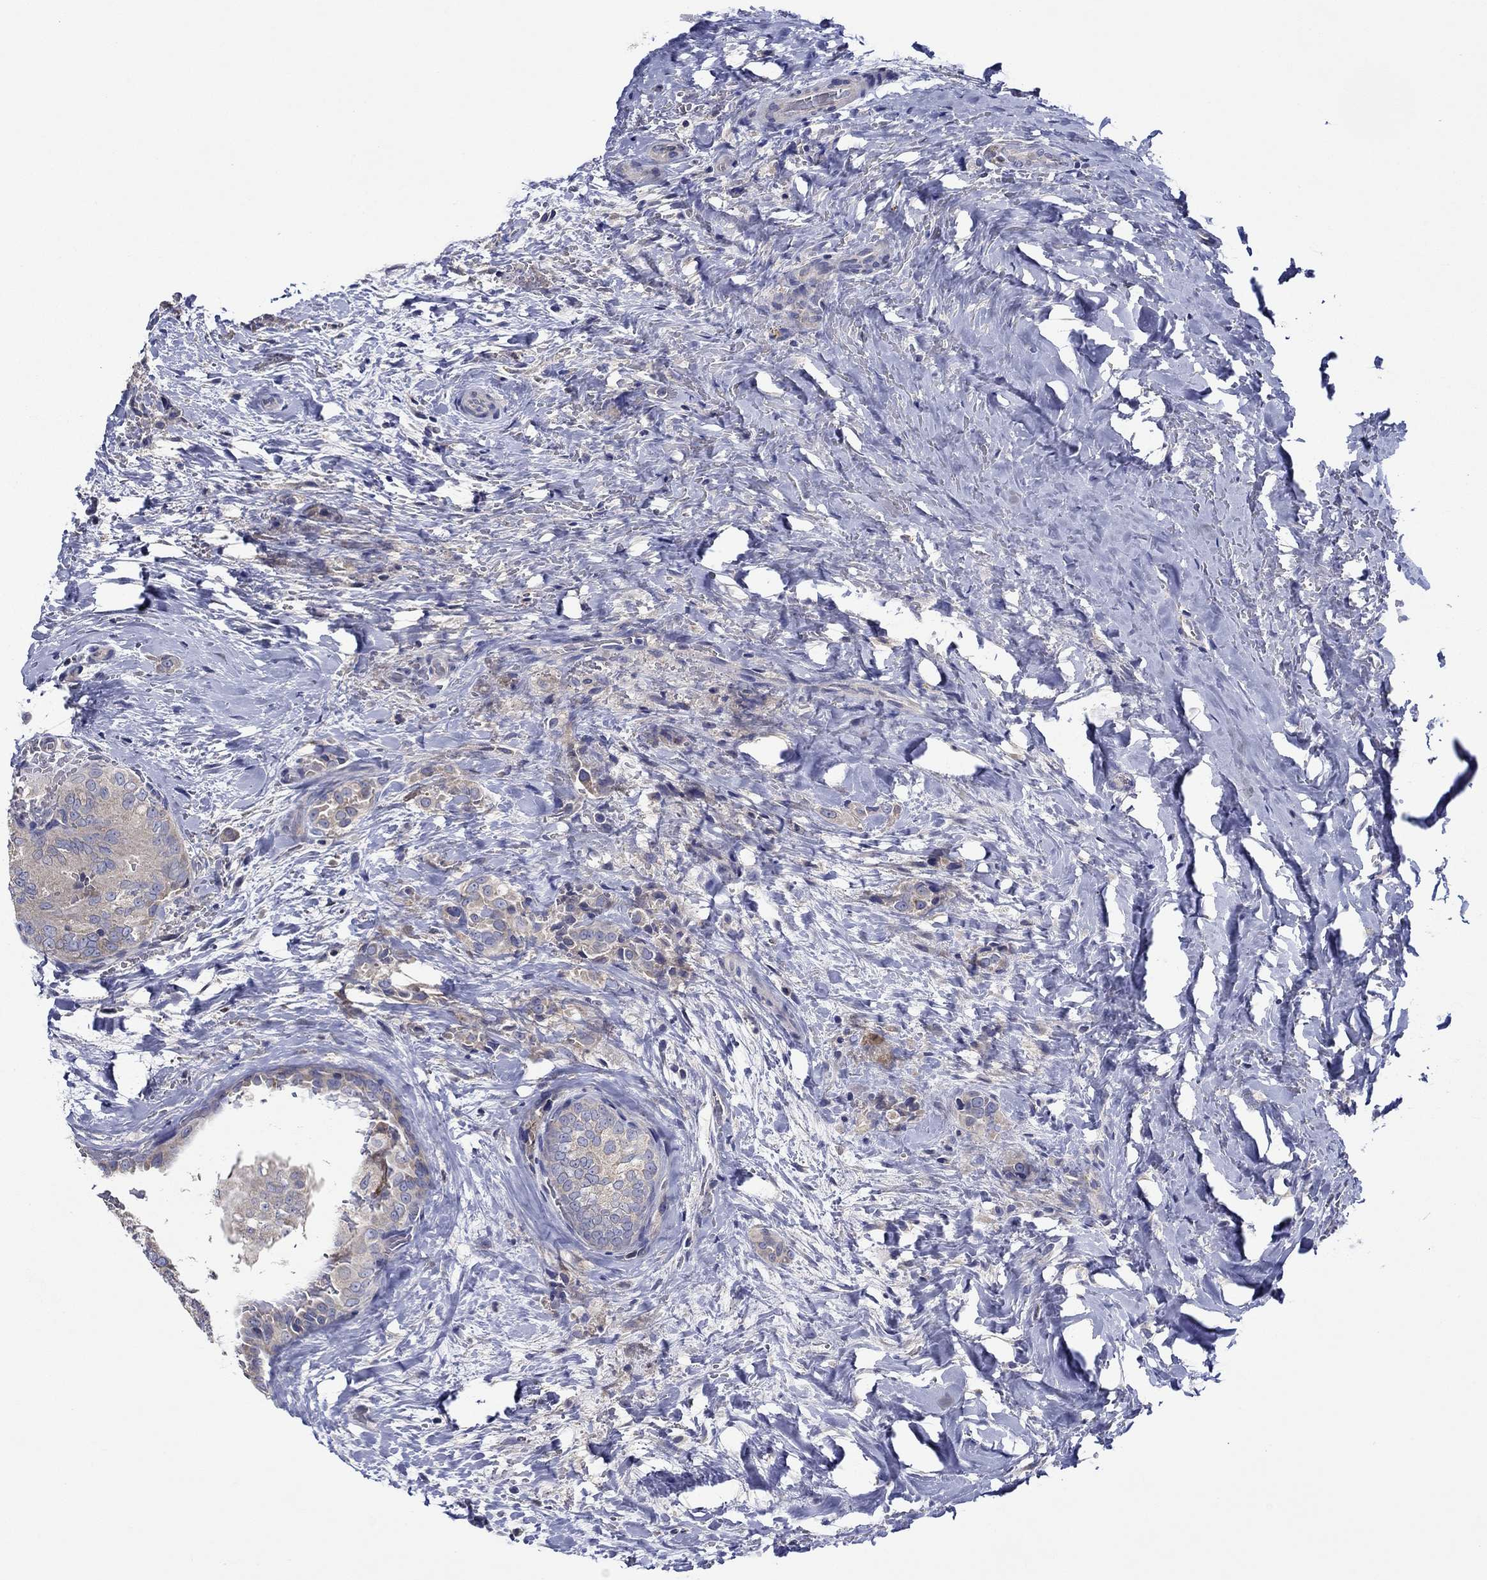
{"staining": {"intensity": "negative", "quantity": "none", "location": "none"}, "tissue": "thyroid cancer", "cell_type": "Tumor cells", "image_type": "cancer", "snomed": [{"axis": "morphology", "description": "Papillary adenocarcinoma, NOS"}, {"axis": "topography", "description": "Thyroid gland"}], "caption": "A micrograph of human thyroid papillary adenocarcinoma is negative for staining in tumor cells. Brightfield microscopy of IHC stained with DAB (brown) and hematoxylin (blue), captured at high magnification.", "gene": "CHIT1", "patient": {"sex": "male", "age": 61}}